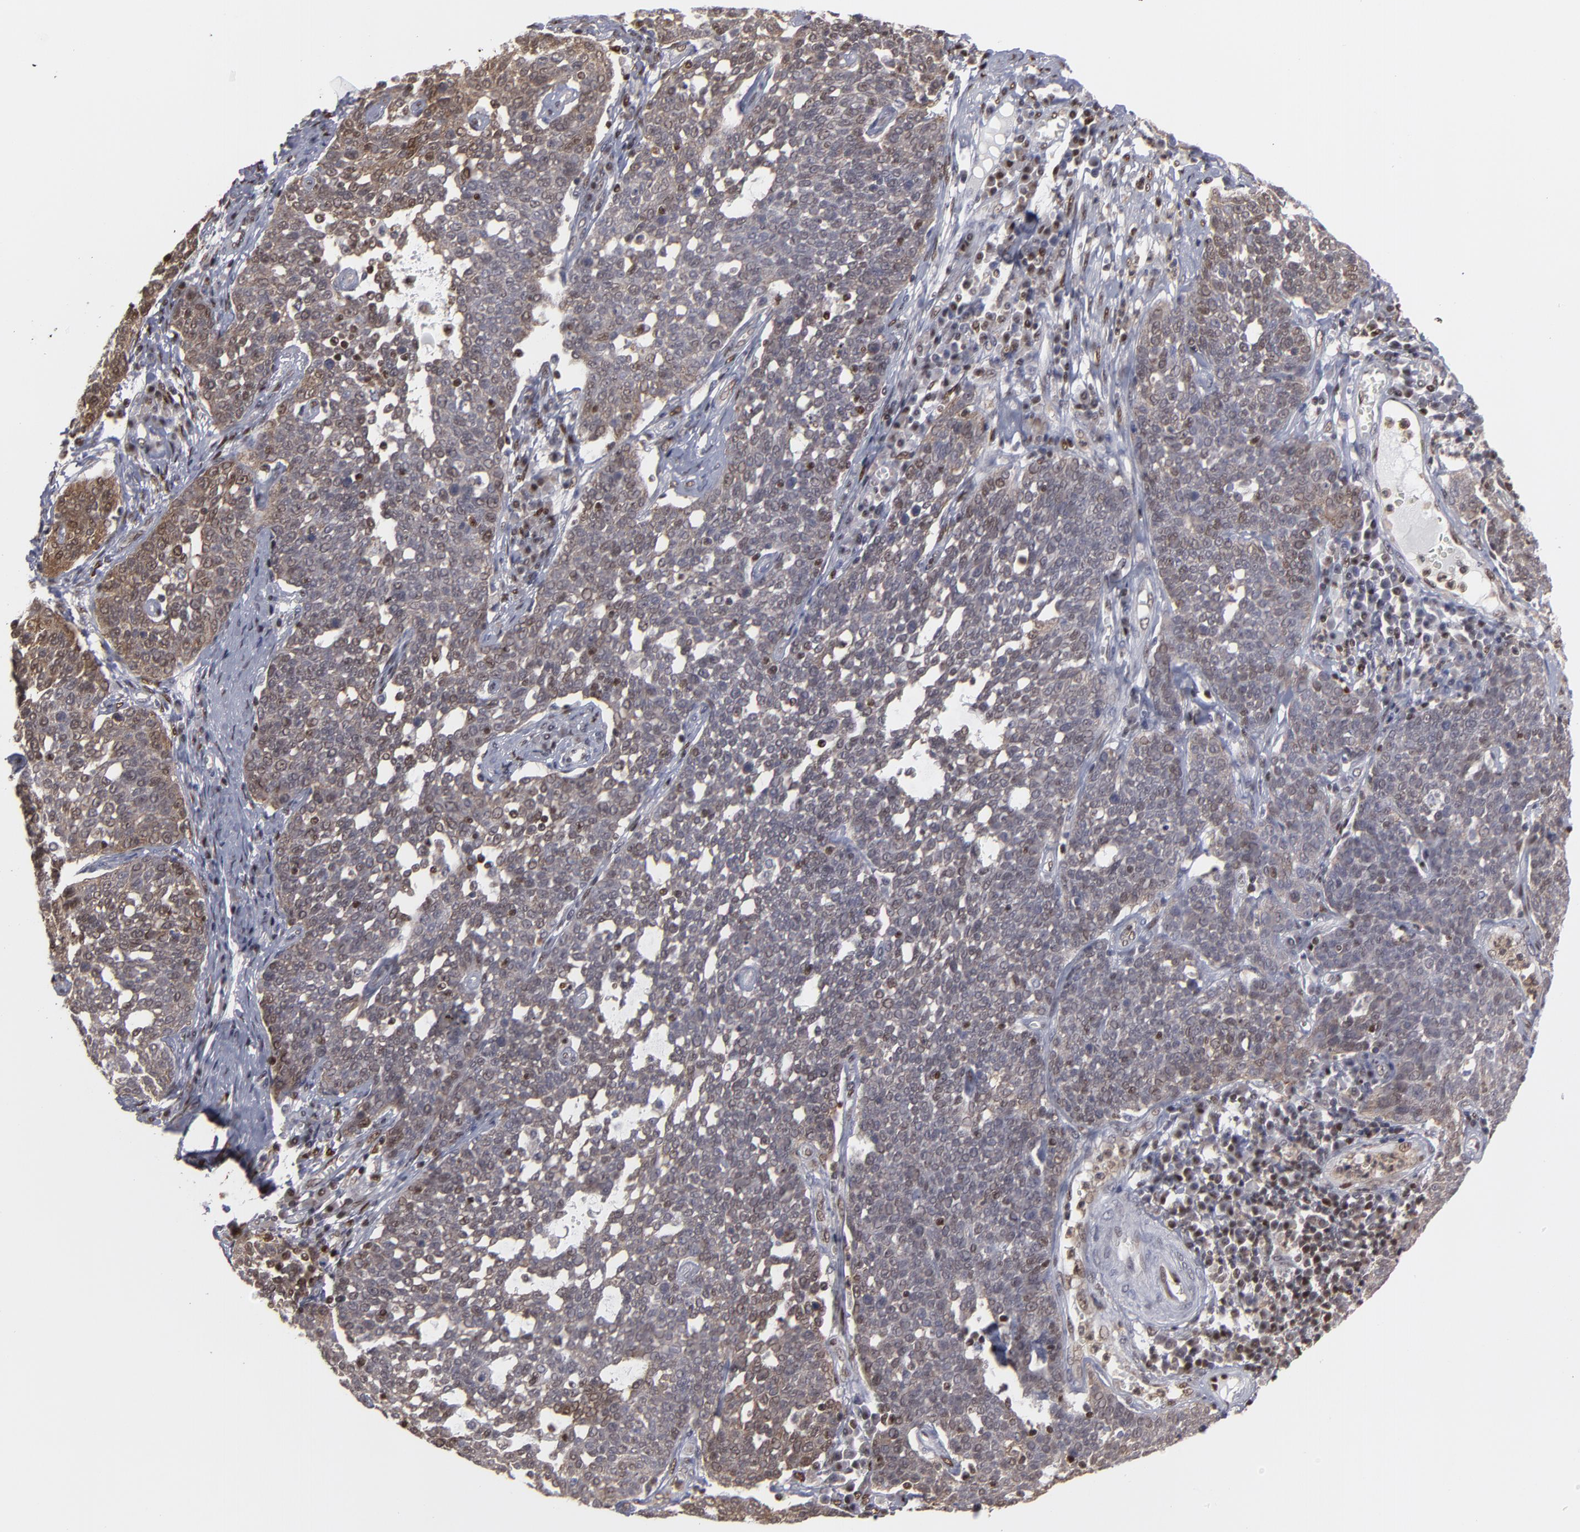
{"staining": {"intensity": "moderate", "quantity": "25%-75%", "location": "cytoplasmic/membranous,nuclear"}, "tissue": "cervical cancer", "cell_type": "Tumor cells", "image_type": "cancer", "snomed": [{"axis": "morphology", "description": "Squamous cell carcinoma, NOS"}, {"axis": "topography", "description": "Cervix"}], "caption": "Tumor cells reveal medium levels of moderate cytoplasmic/membranous and nuclear expression in about 25%-75% of cells in human squamous cell carcinoma (cervical).", "gene": "GSR", "patient": {"sex": "female", "age": 34}}